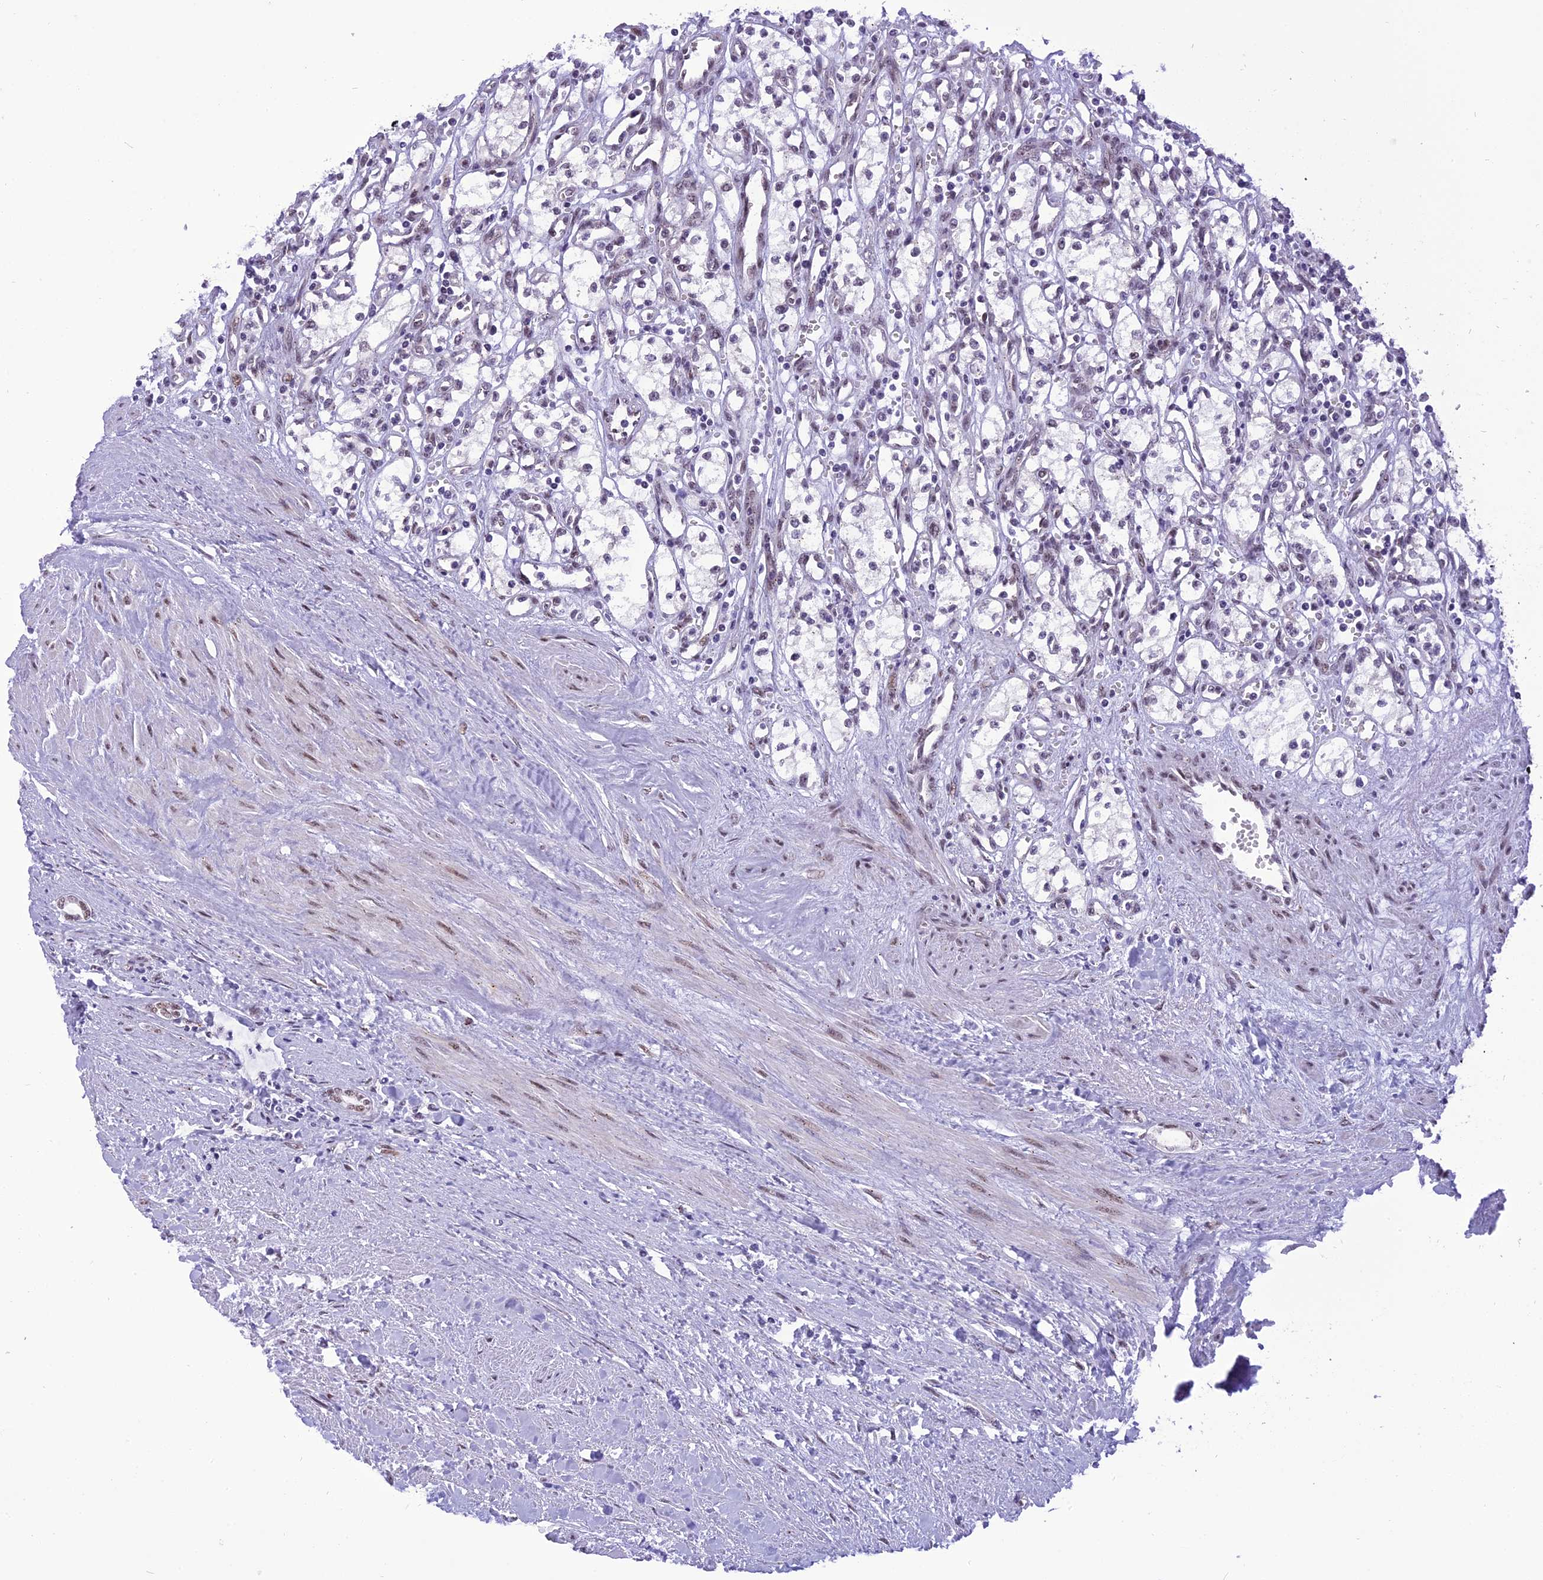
{"staining": {"intensity": "negative", "quantity": "none", "location": "none"}, "tissue": "renal cancer", "cell_type": "Tumor cells", "image_type": "cancer", "snomed": [{"axis": "morphology", "description": "Adenocarcinoma, NOS"}, {"axis": "topography", "description": "Kidney"}], "caption": "High power microscopy histopathology image of an IHC photomicrograph of renal adenocarcinoma, revealing no significant positivity in tumor cells.", "gene": "IRF2BP1", "patient": {"sex": "male", "age": 59}}